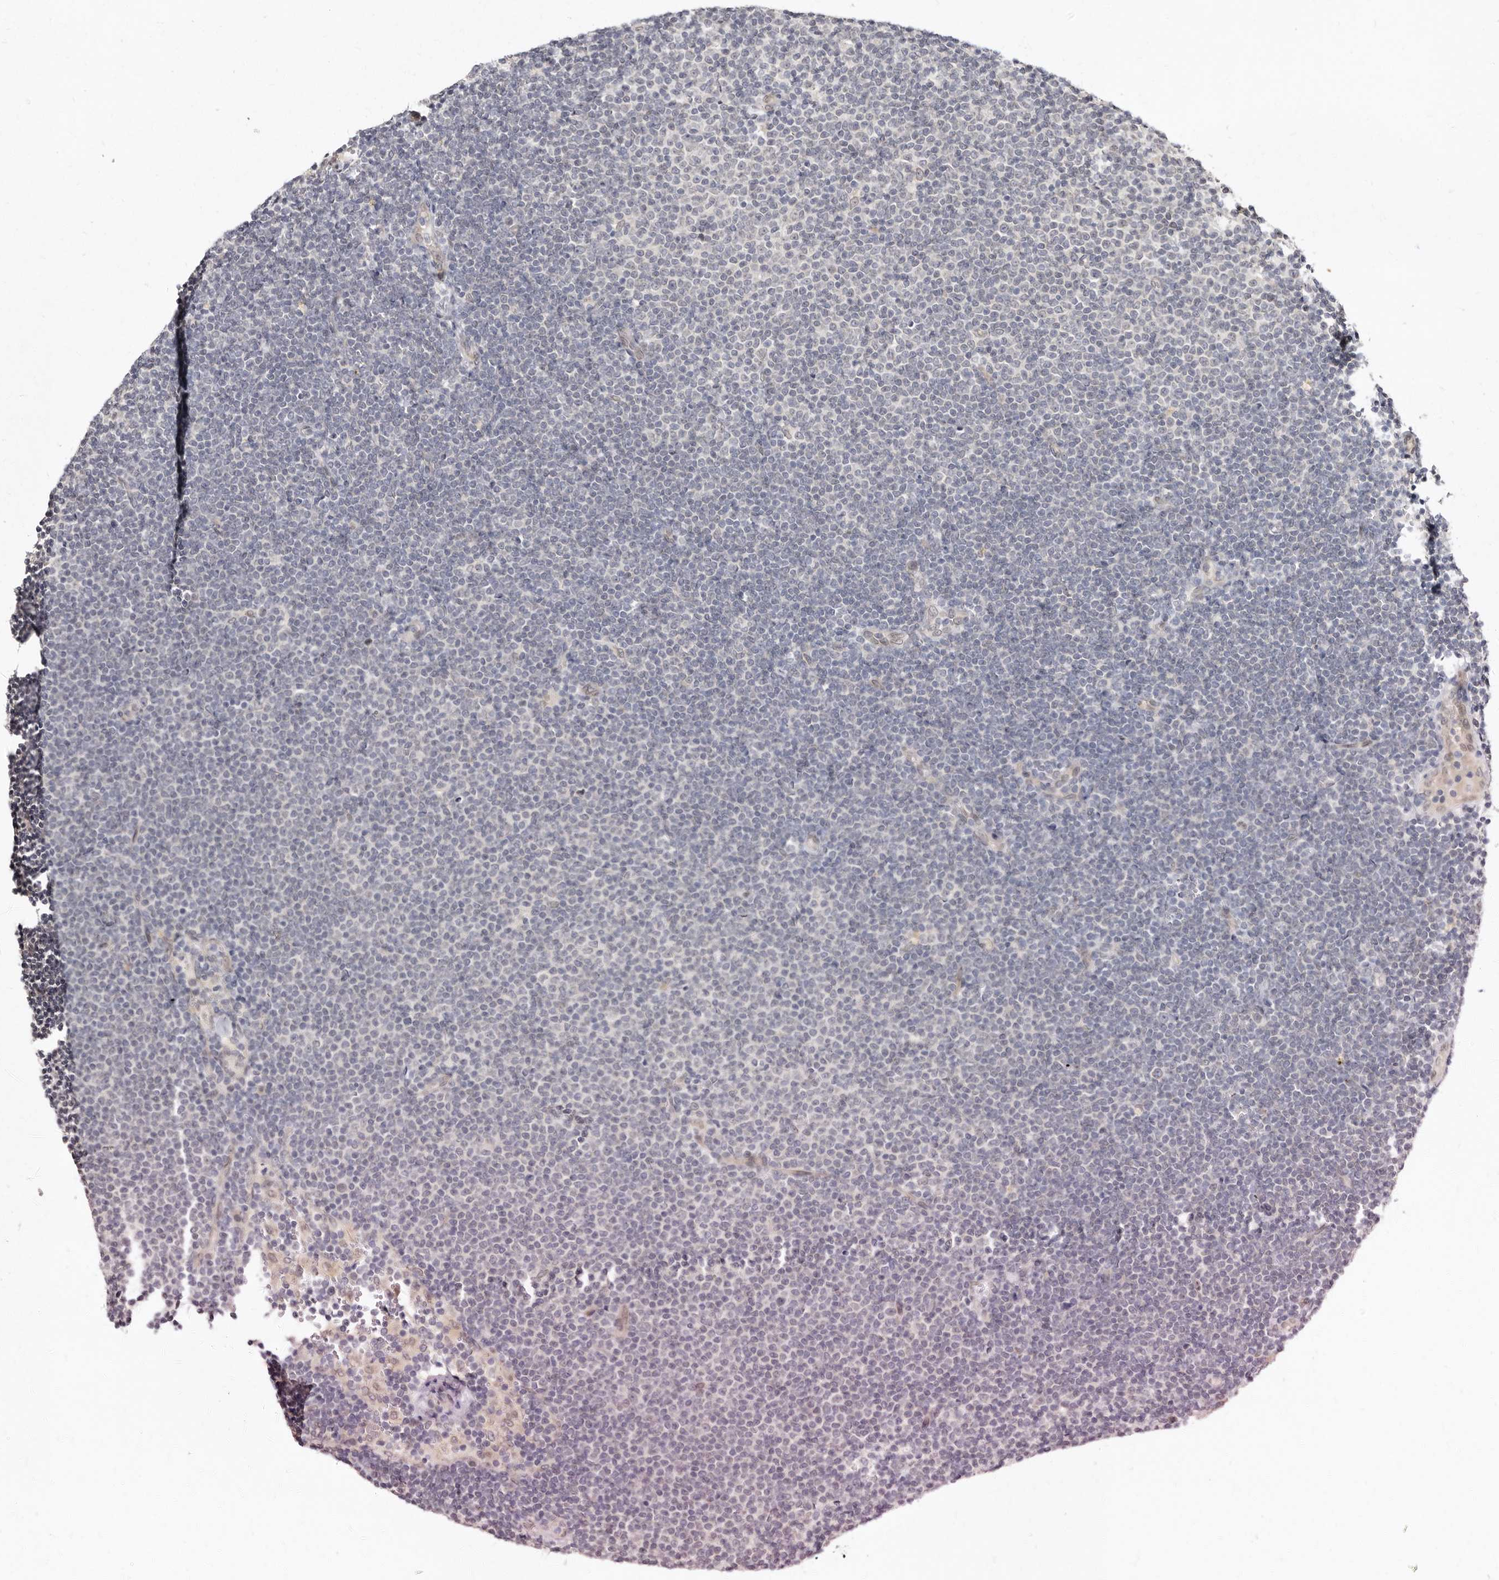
{"staining": {"intensity": "negative", "quantity": "none", "location": "none"}, "tissue": "lymphoma", "cell_type": "Tumor cells", "image_type": "cancer", "snomed": [{"axis": "morphology", "description": "Malignant lymphoma, non-Hodgkin's type, Low grade"}, {"axis": "topography", "description": "Lymph node"}], "caption": "DAB immunohistochemical staining of human lymphoma shows no significant staining in tumor cells.", "gene": "LCORL", "patient": {"sex": "female", "age": 53}}